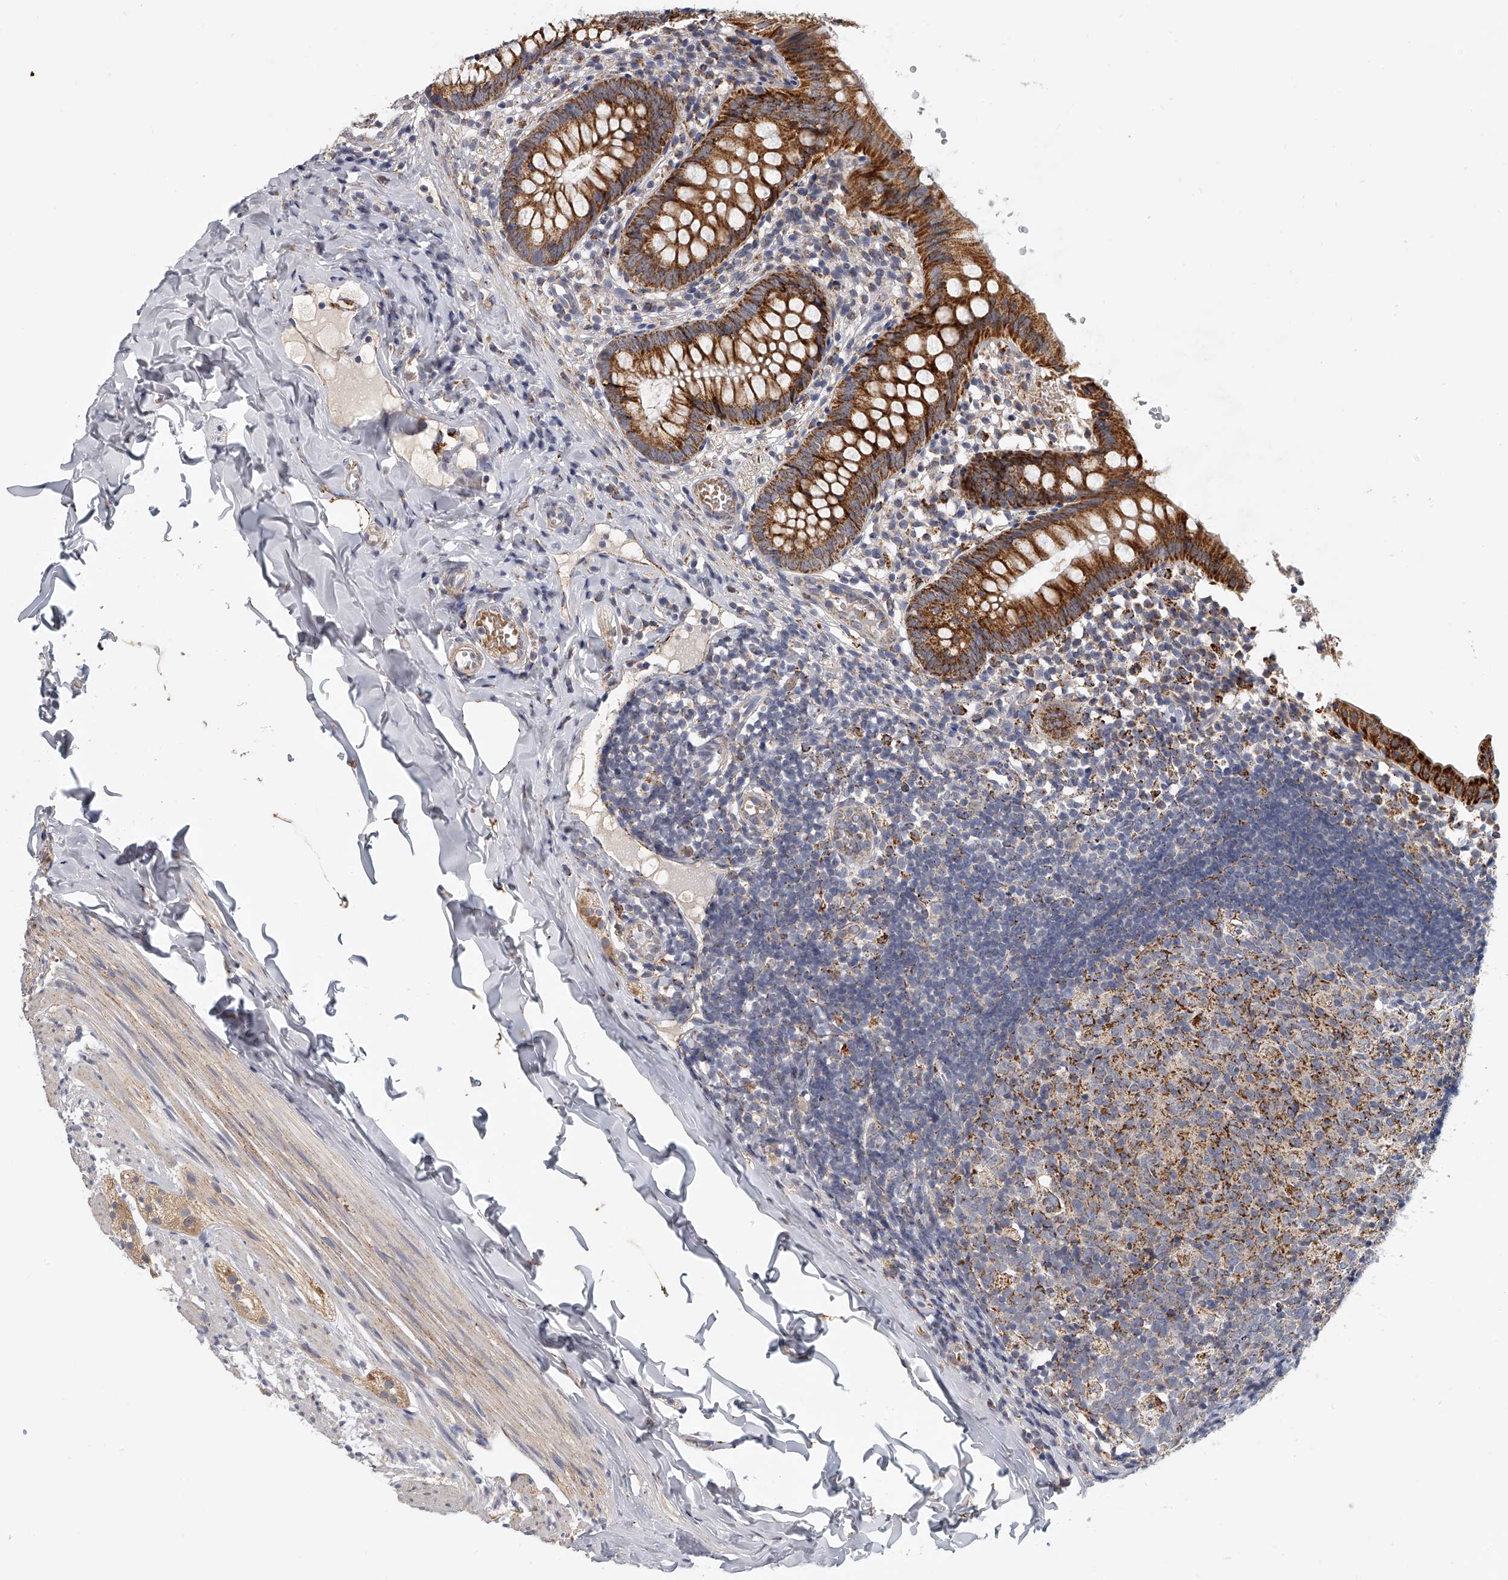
{"staining": {"intensity": "strong", "quantity": ">75%", "location": "cytoplasmic/membranous"}, "tissue": "appendix", "cell_type": "Glandular cells", "image_type": "normal", "snomed": [{"axis": "morphology", "description": "Normal tissue, NOS"}, {"axis": "topography", "description": "Appendix"}], "caption": "An immunohistochemistry histopathology image of normal tissue is shown. Protein staining in brown shows strong cytoplasmic/membranous positivity in appendix within glandular cells.", "gene": "KLHL7", "patient": {"sex": "male", "age": 8}}